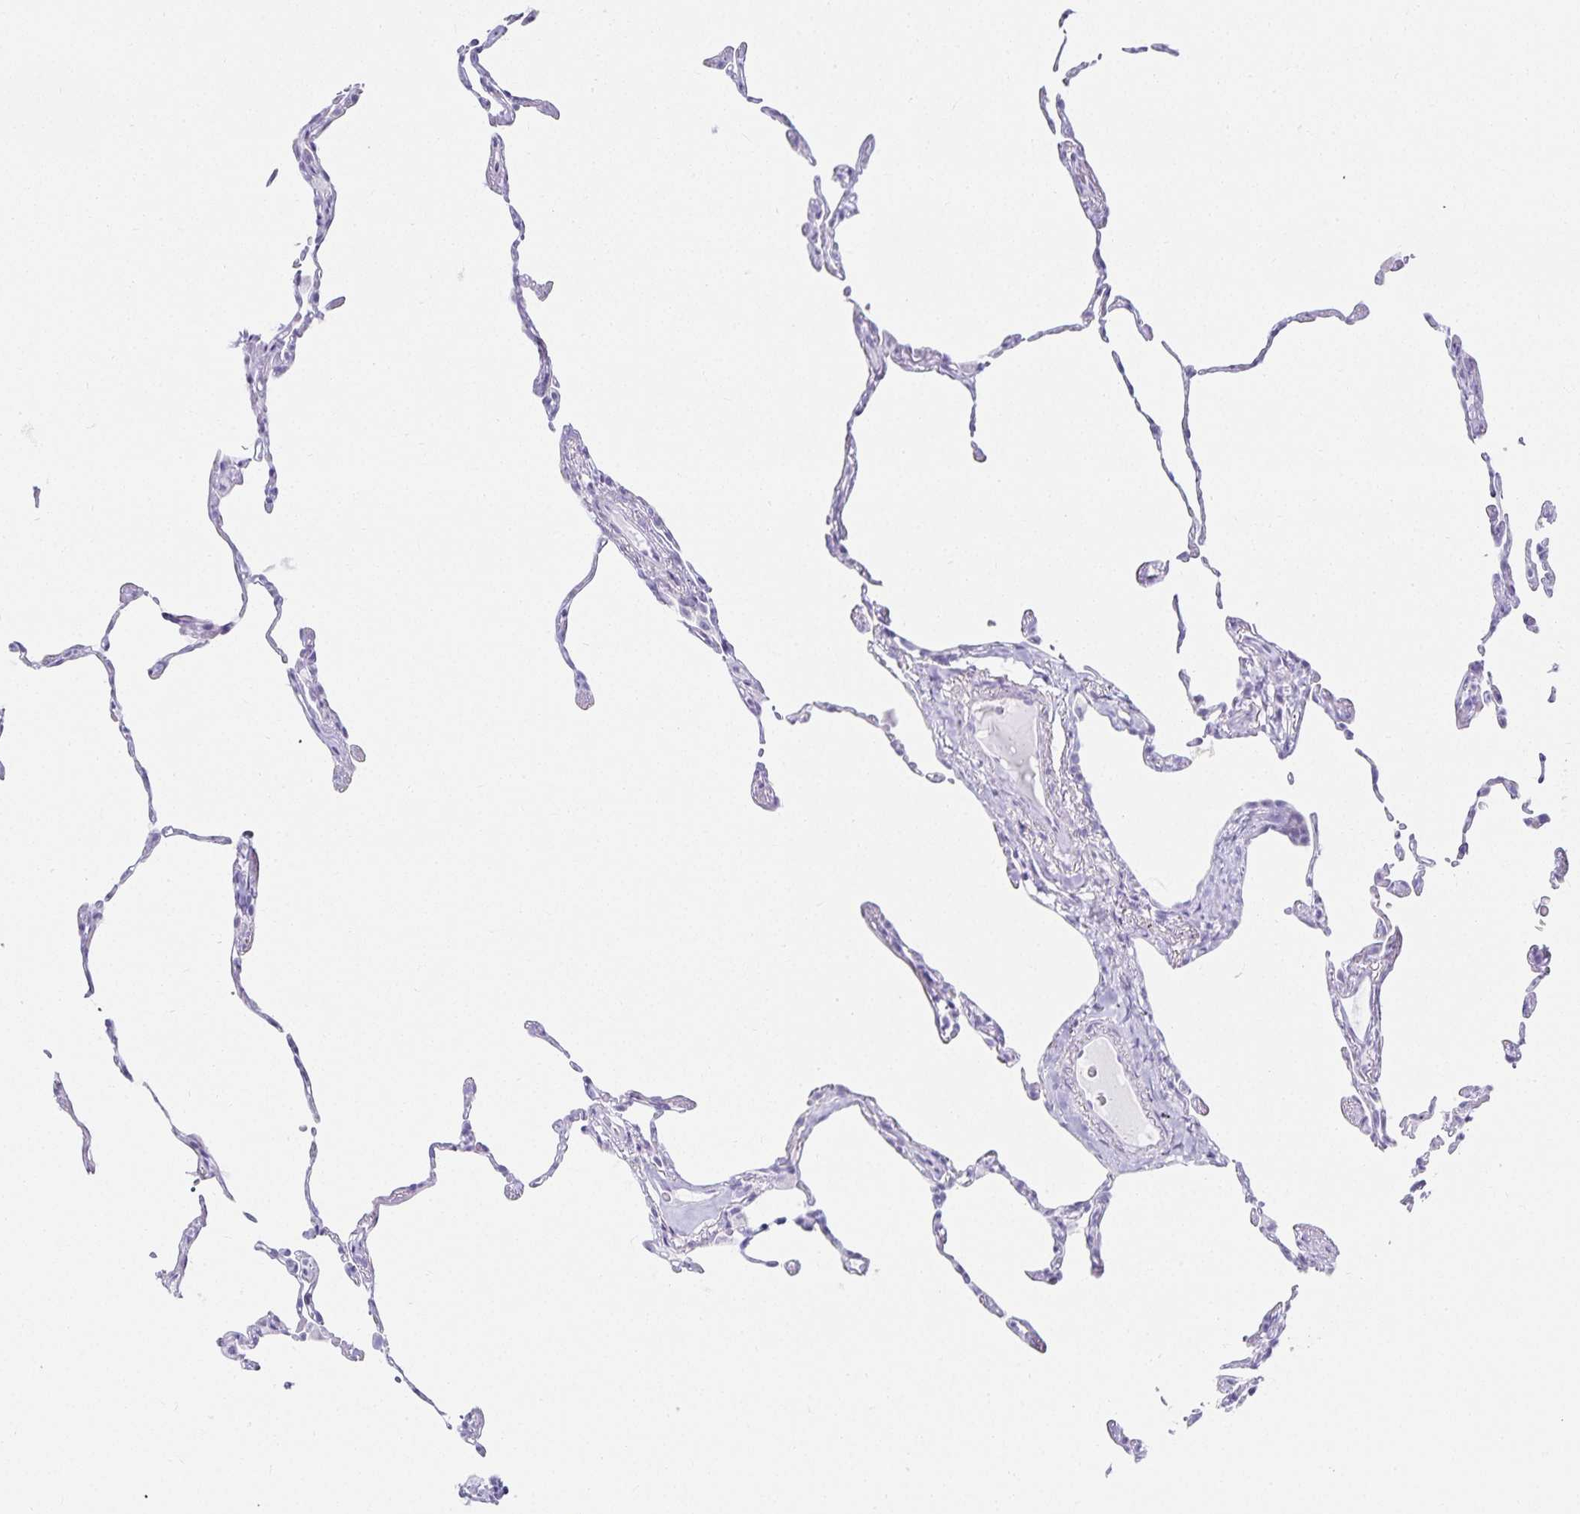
{"staining": {"intensity": "negative", "quantity": "none", "location": "none"}, "tissue": "lung", "cell_type": "Alveolar cells", "image_type": "normal", "snomed": [{"axis": "morphology", "description": "Normal tissue, NOS"}, {"axis": "topography", "description": "Lung"}], "caption": "Benign lung was stained to show a protein in brown. There is no significant staining in alveolar cells. (Stains: DAB (3,3'-diaminobenzidine) IHC with hematoxylin counter stain, Microscopy: brightfield microscopy at high magnification).", "gene": "GP2", "patient": {"sex": "female", "age": 57}}